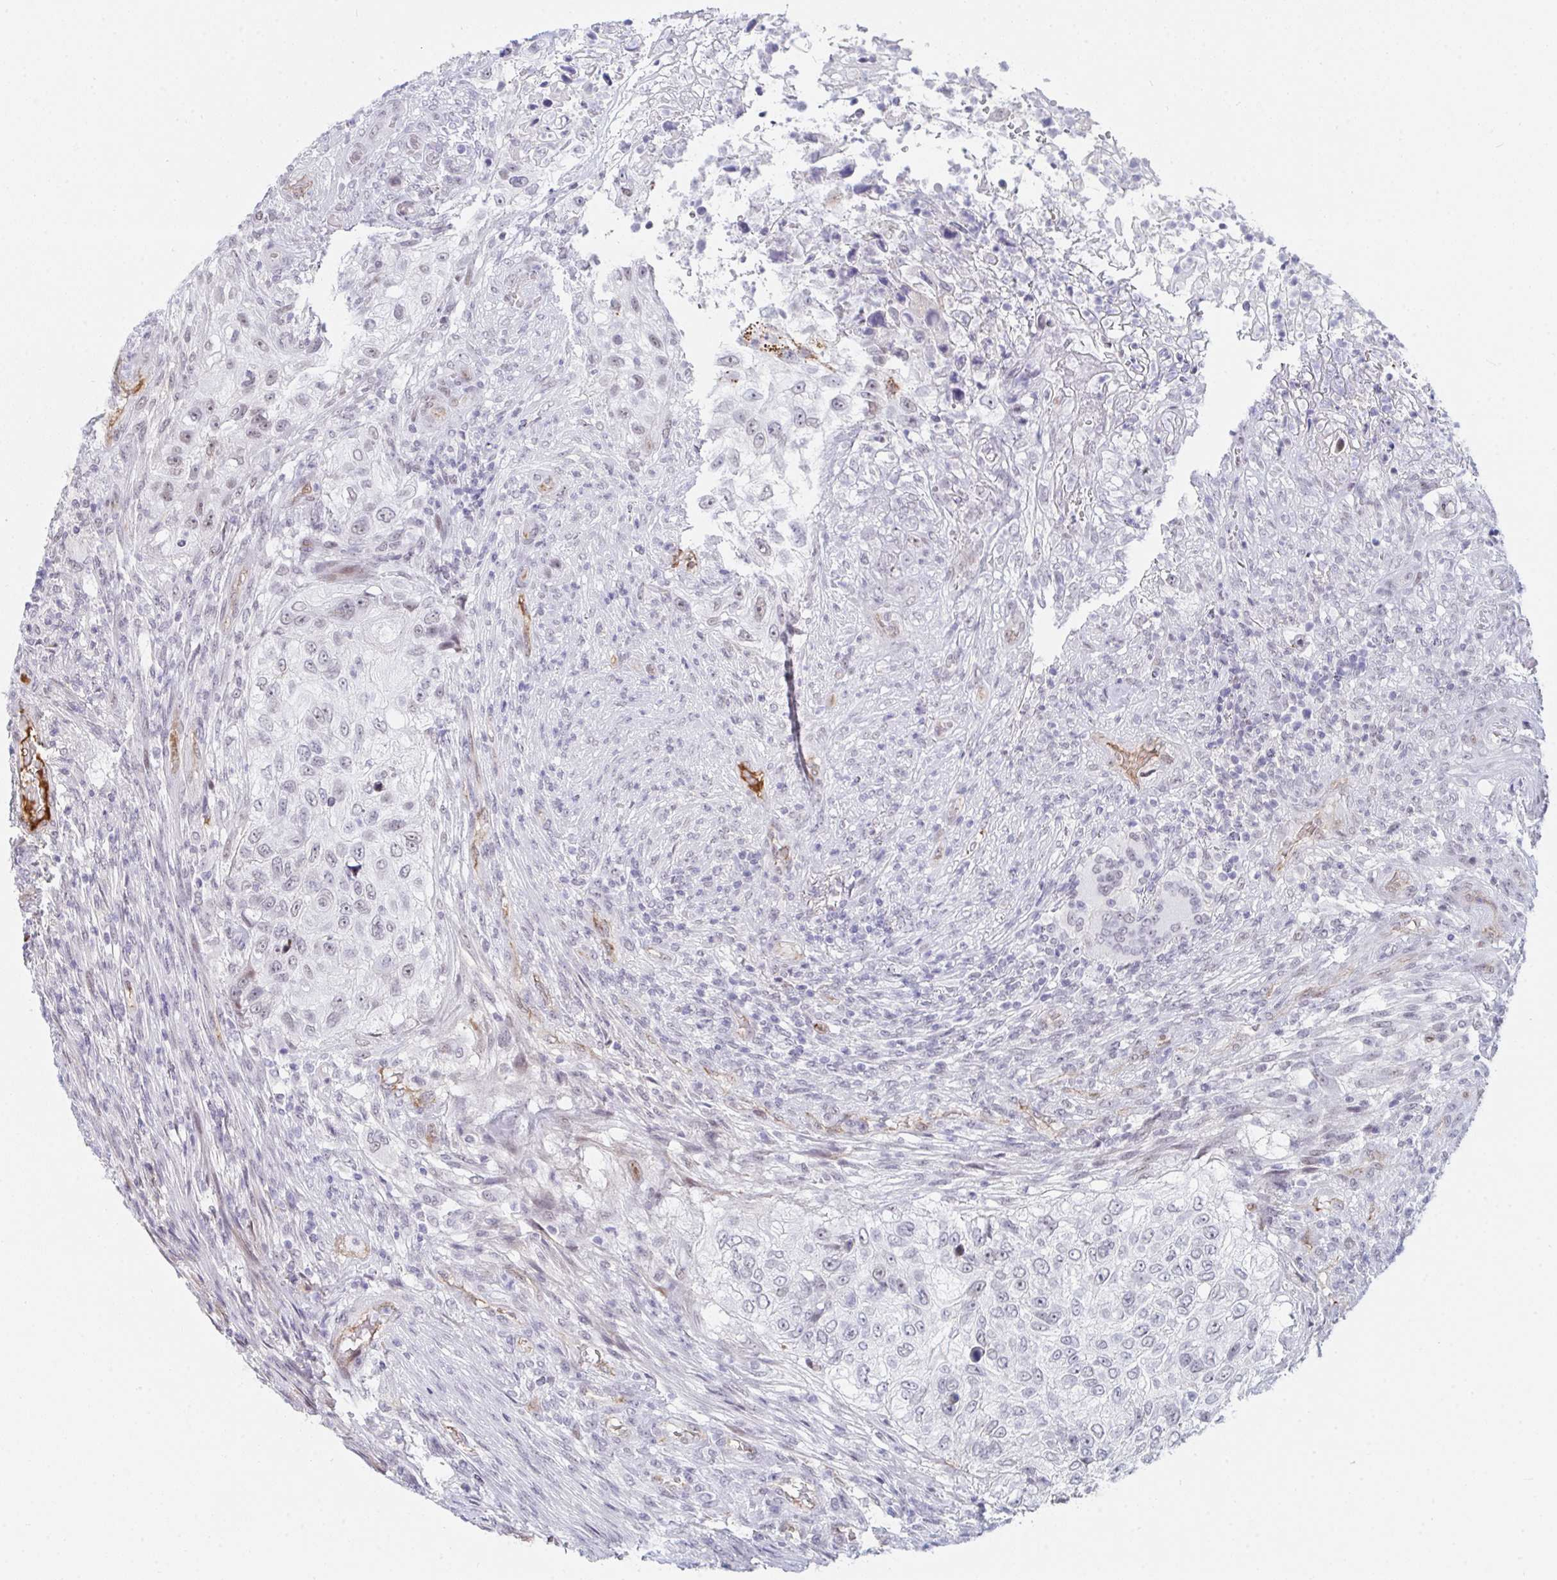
{"staining": {"intensity": "negative", "quantity": "none", "location": "none"}, "tissue": "urothelial cancer", "cell_type": "Tumor cells", "image_type": "cancer", "snomed": [{"axis": "morphology", "description": "Urothelial carcinoma, High grade"}, {"axis": "topography", "description": "Urinary bladder"}], "caption": "Human high-grade urothelial carcinoma stained for a protein using immunohistochemistry (IHC) reveals no staining in tumor cells.", "gene": "DSCAML1", "patient": {"sex": "female", "age": 60}}